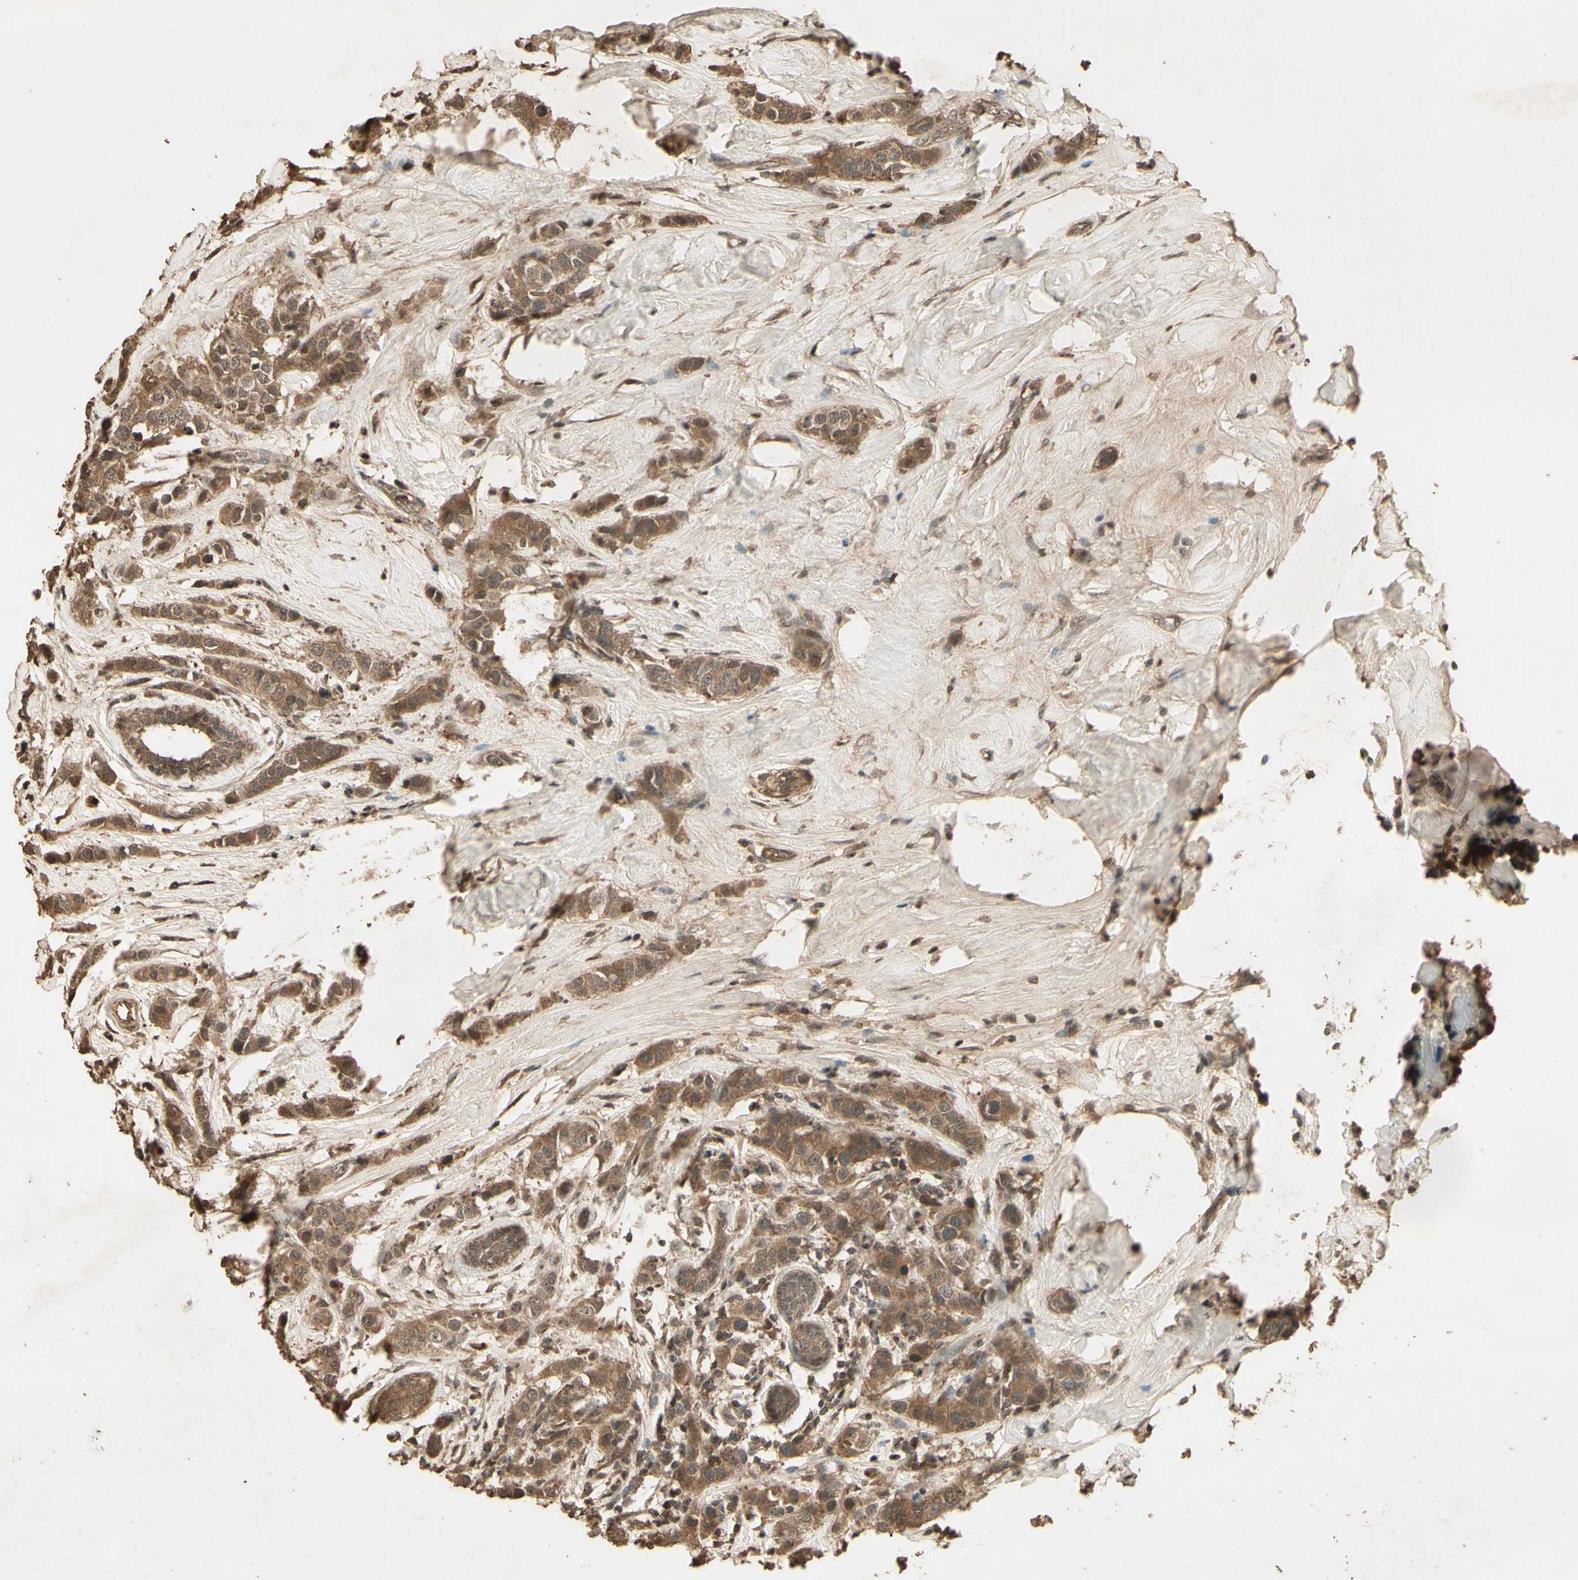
{"staining": {"intensity": "moderate", "quantity": ">75%", "location": "cytoplasmic/membranous"}, "tissue": "breast cancer", "cell_type": "Tumor cells", "image_type": "cancer", "snomed": [{"axis": "morphology", "description": "Normal tissue, NOS"}, {"axis": "morphology", "description": "Duct carcinoma"}, {"axis": "topography", "description": "Breast"}], "caption": "Tumor cells exhibit moderate cytoplasmic/membranous positivity in about >75% of cells in breast cancer.", "gene": "SMAD9", "patient": {"sex": "female", "age": 50}}